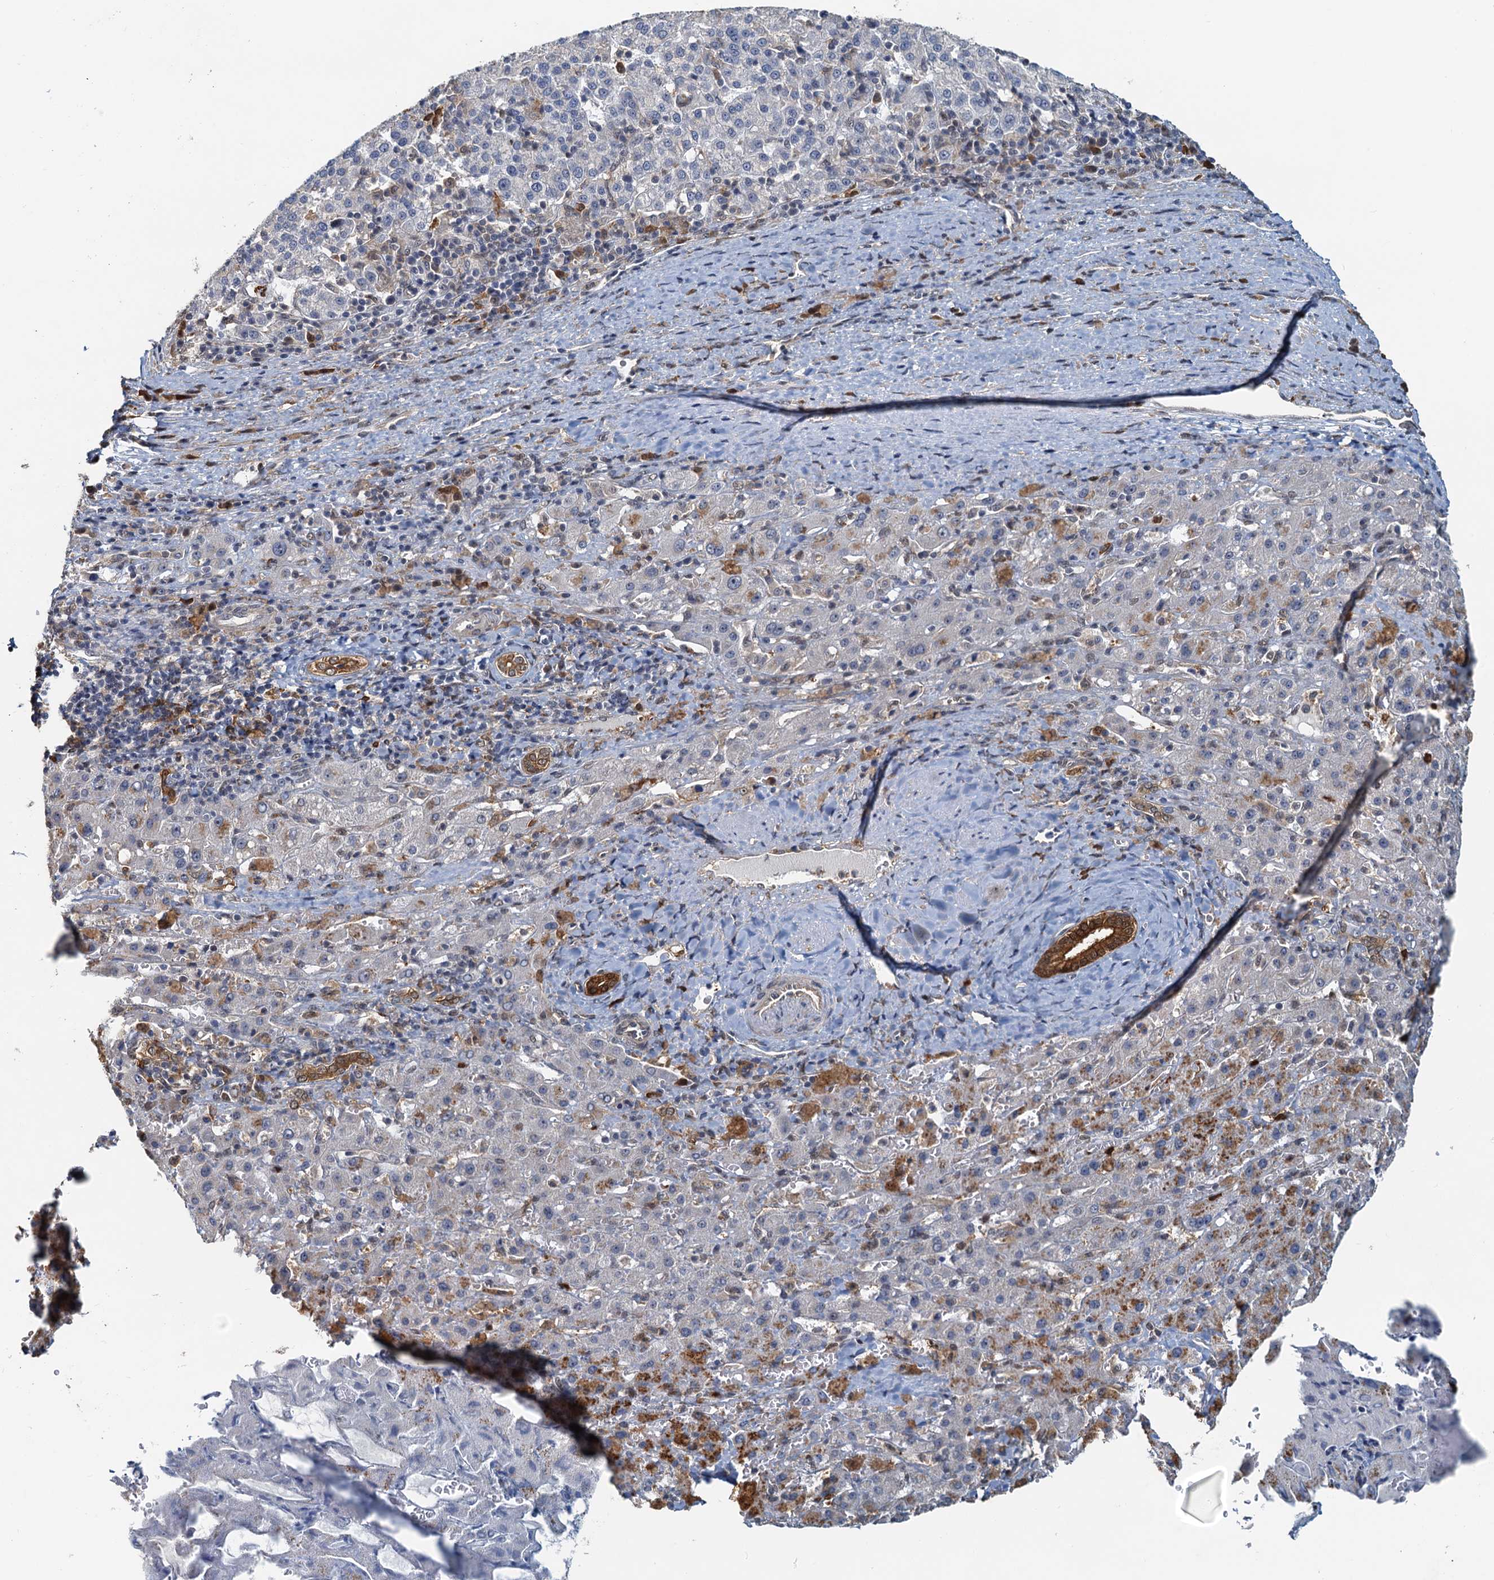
{"staining": {"intensity": "negative", "quantity": "none", "location": "none"}, "tissue": "liver cancer", "cell_type": "Tumor cells", "image_type": "cancer", "snomed": [{"axis": "morphology", "description": "Carcinoma, Hepatocellular, NOS"}, {"axis": "topography", "description": "Liver"}], "caption": "The micrograph reveals no staining of tumor cells in hepatocellular carcinoma (liver).", "gene": "SPINDOC", "patient": {"sex": "female", "age": 58}}